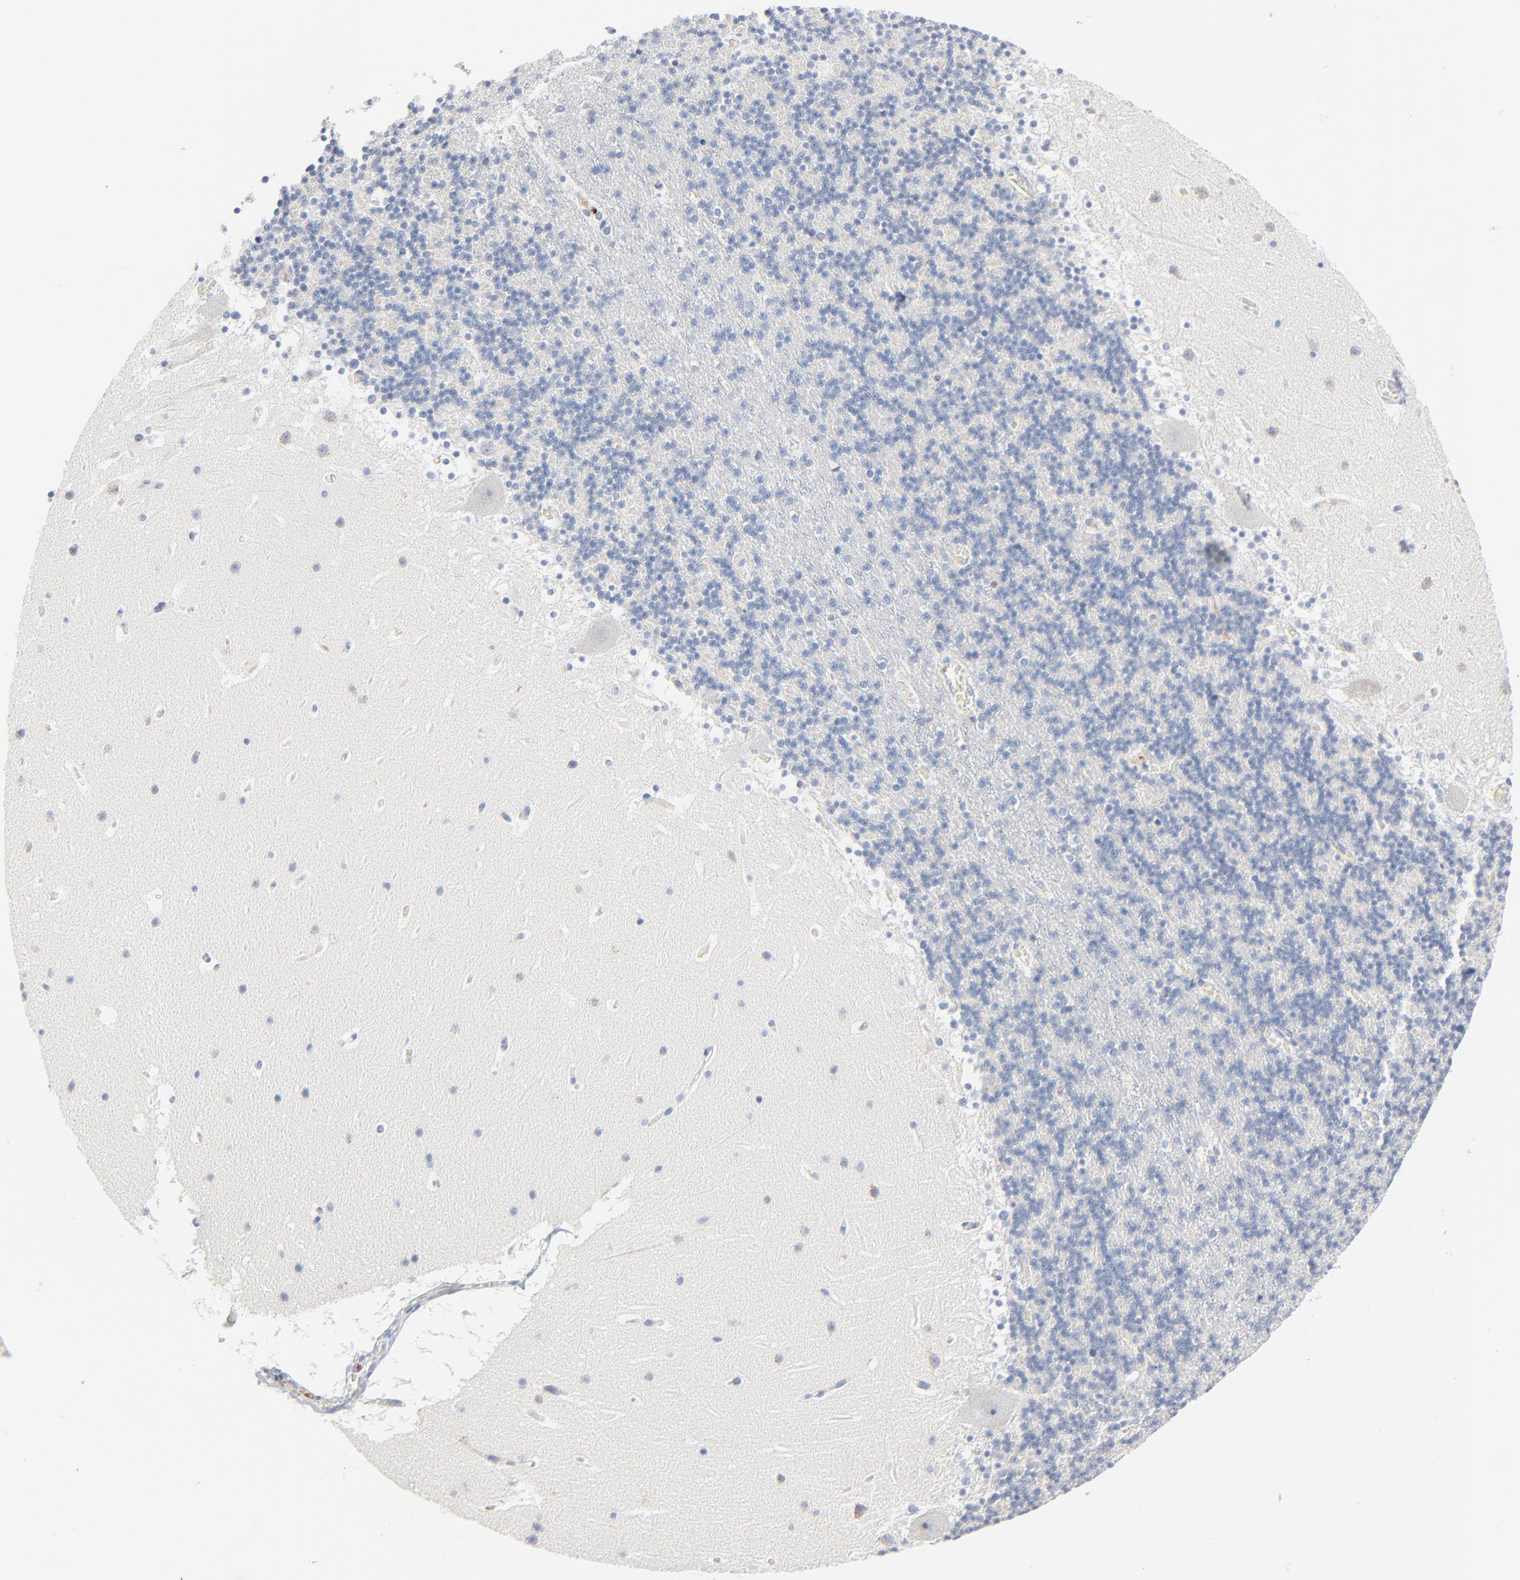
{"staining": {"intensity": "negative", "quantity": "none", "location": "none"}, "tissue": "cerebellum", "cell_type": "Cells in granular layer", "image_type": "normal", "snomed": [{"axis": "morphology", "description": "Normal tissue, NOS"}, {"axis": "topography", "description": "Cerebellum"}], "caption": "Human cerebellum stained for a protein using immunohistochemistry (IHC) displays no staining in cells in granular layer.", "gene": "GZMB", "patient": {"sex": "male", "age": 45}}